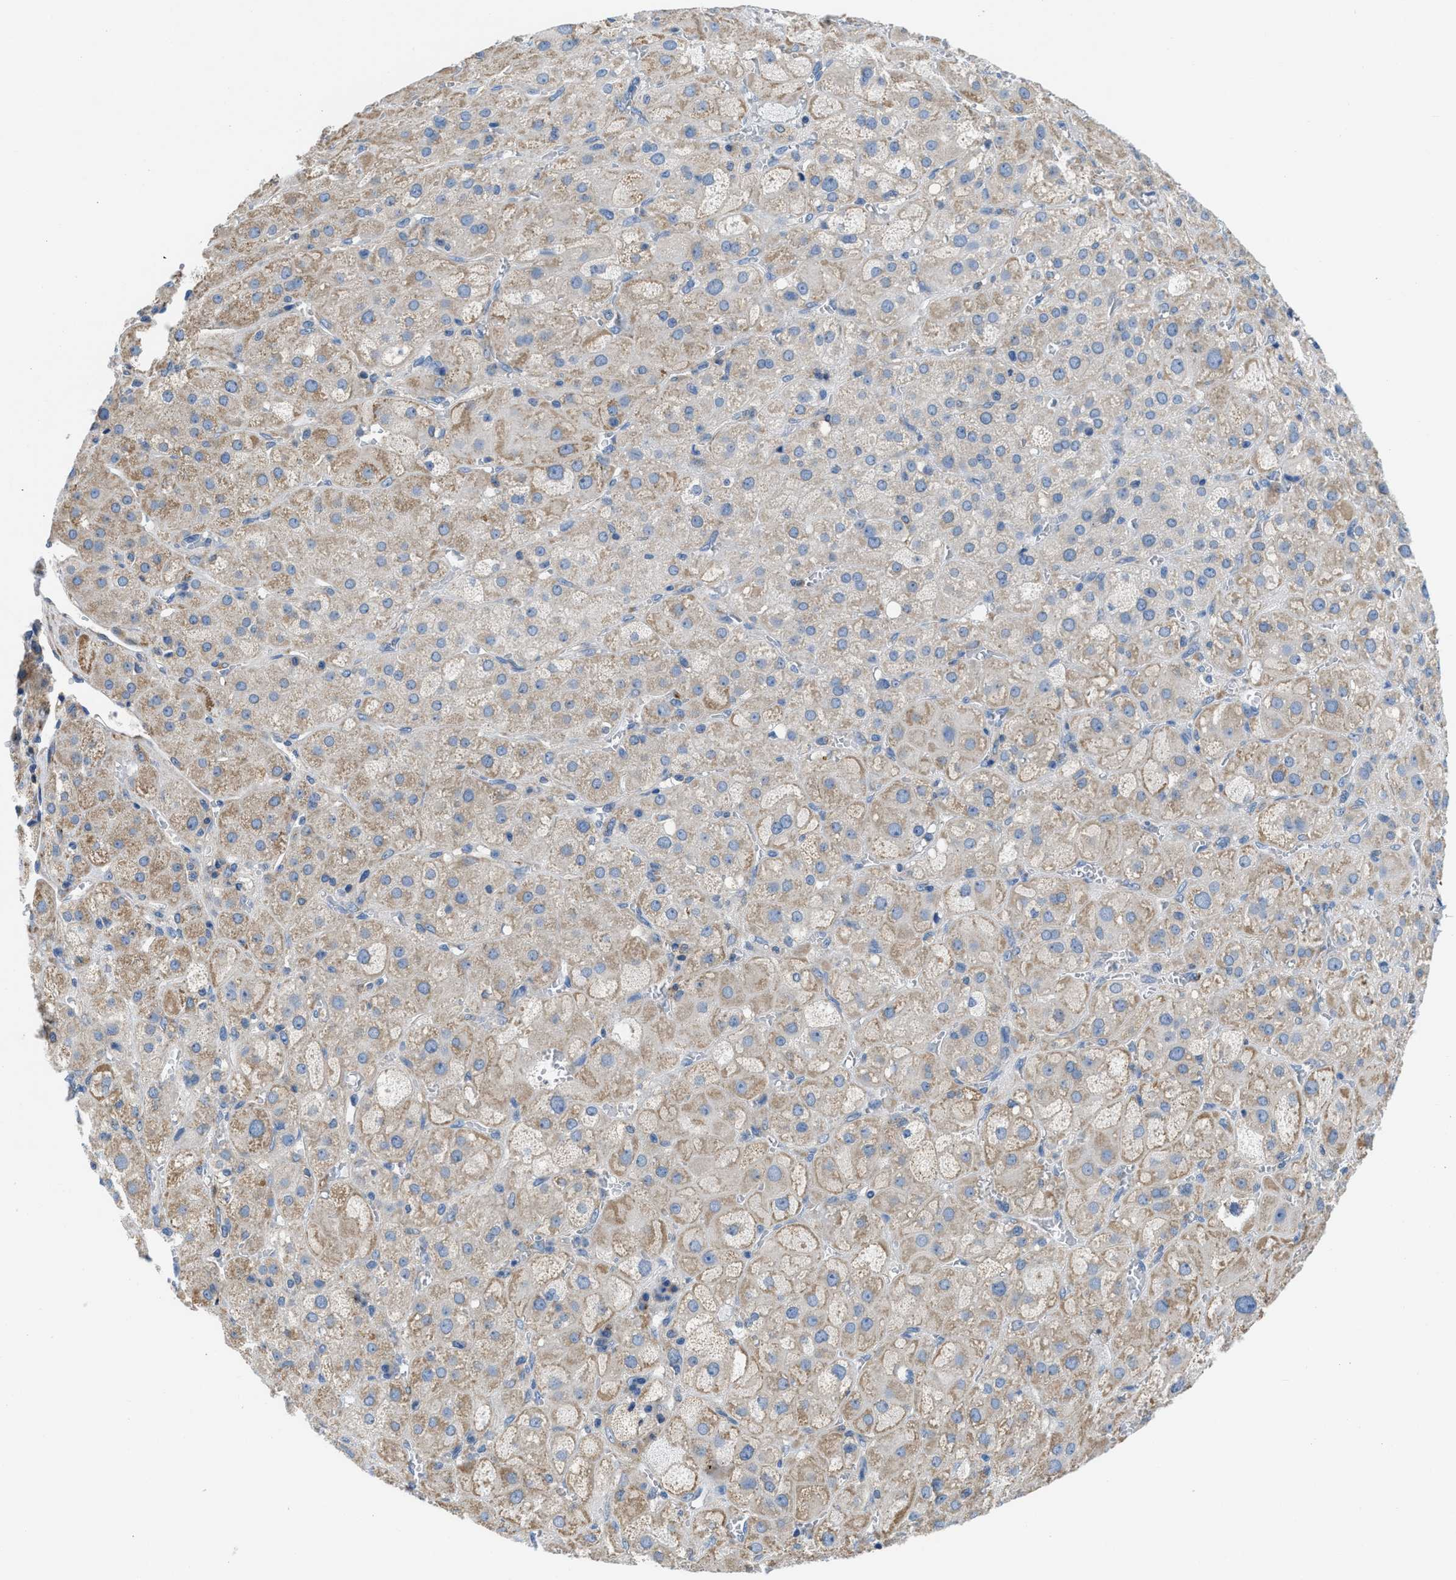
{"staining": {"intensity": "weak", "quantity": "25%-75%", "location": "cytoplasmic/membranous"}, "tissue": "adrenal gland", "cell_type": "Glandular cells", "image_type": "normal", "snomed": [{"axis": "morphology", "description": "Normal tissue, NOS"}, {"axis": "topography", "description": "Adrenal gland"}], "caption": "This photomicrograph shows immunohistochemistry (IHC) staining of benign adrenal gland, with low weak cytoplasmic/membranous positivity in approximately 25%-75% of glandular cells.", "gene": "BNC2", "patient": {"sex": "female", "age": 47}}